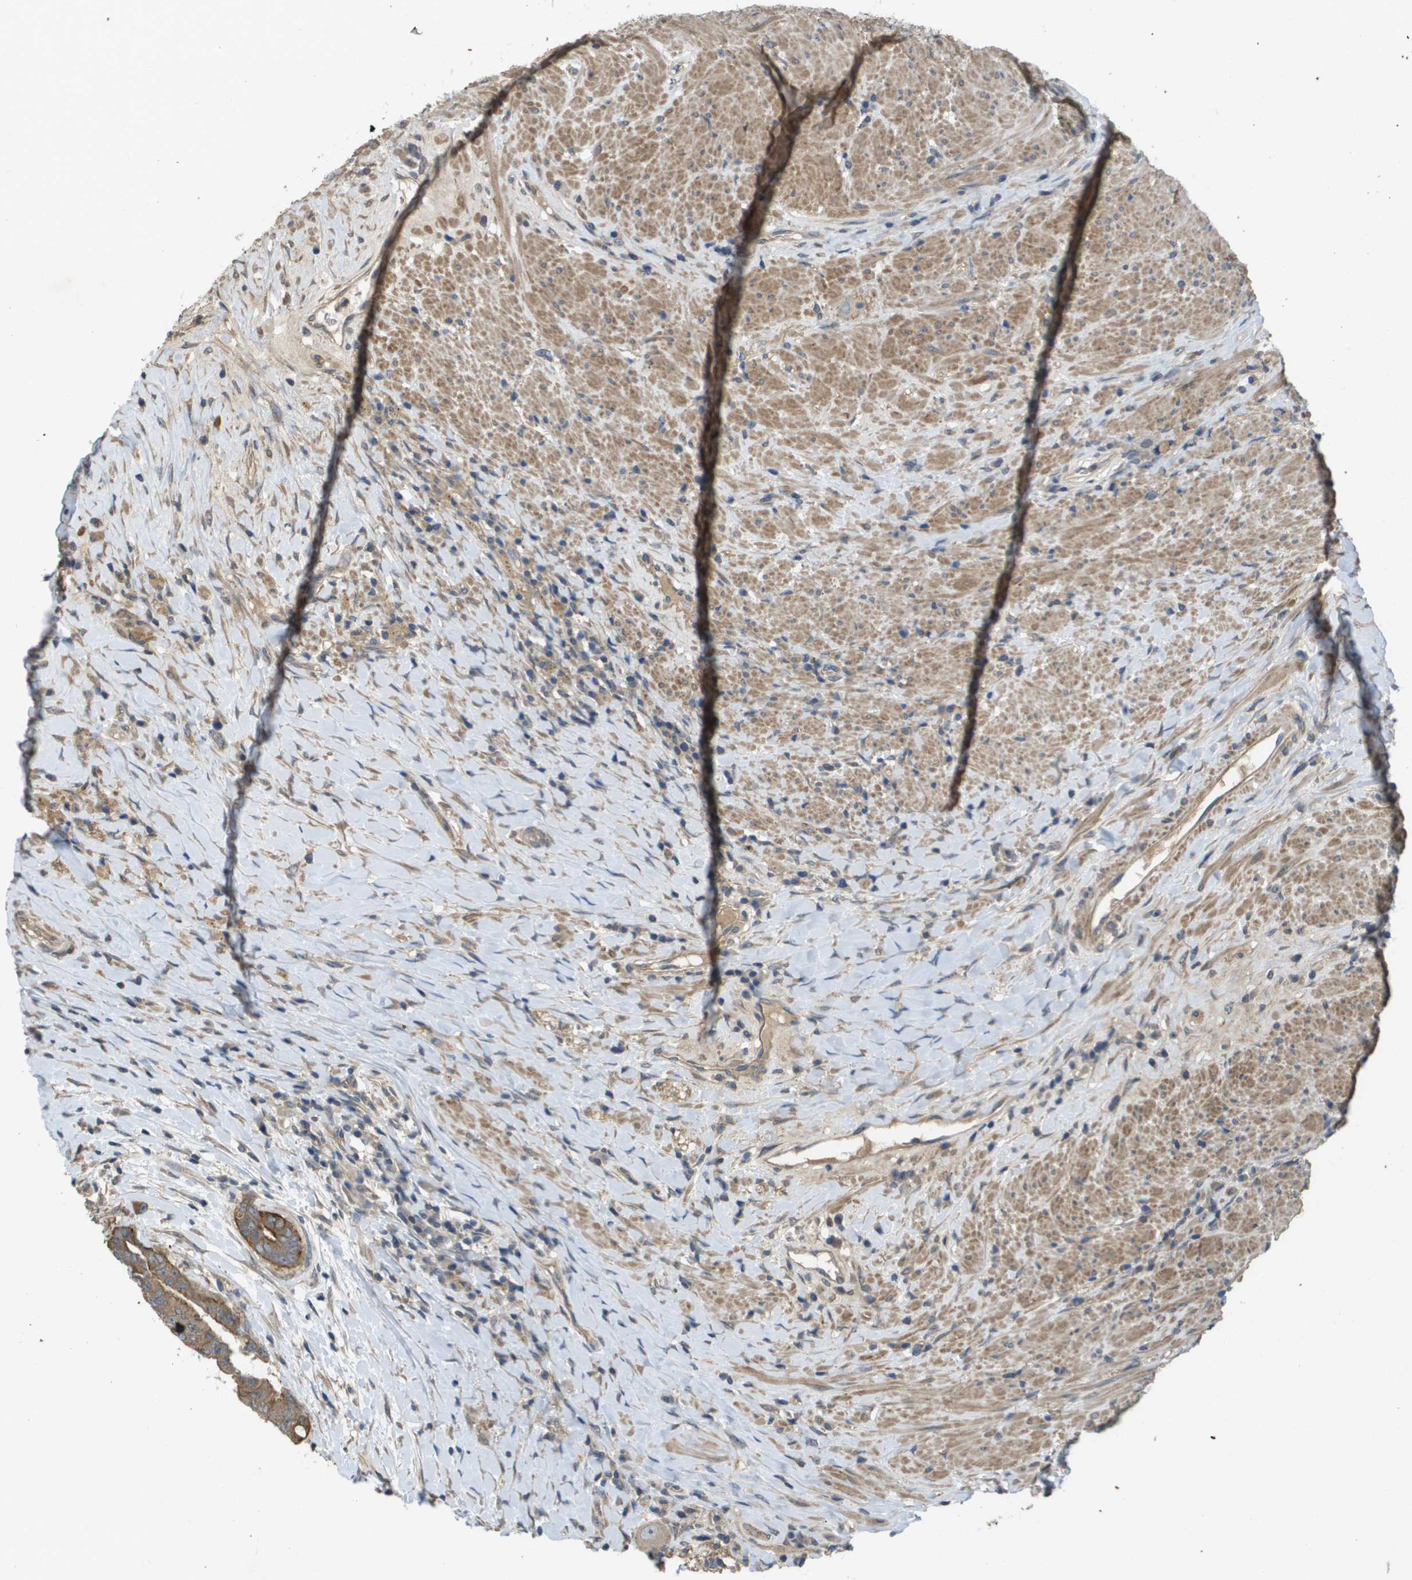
{"staining": {"intensity": "moderate", "quantity": ">75%", "location": "cytoplasmic/membranous"}, "tissue": "colorectal cancer", "cell_type": "Tumor cells", "image_type": "cancer", "snomed": [{"axis": "morphology", "description": "Adenocarcinoma, NOS"}, {"axis": "topography", "description": "Rectum"}], "caption": "Immunohistochemistry (IHC) (DAB) staining of human adenocarcinoma (colorectal) shows moderate cytoplasmic/membranous protein positivity in about >75% of tumor cells.", "gene": "KRT23", "patient": {"sex": "male", "age": 72}}